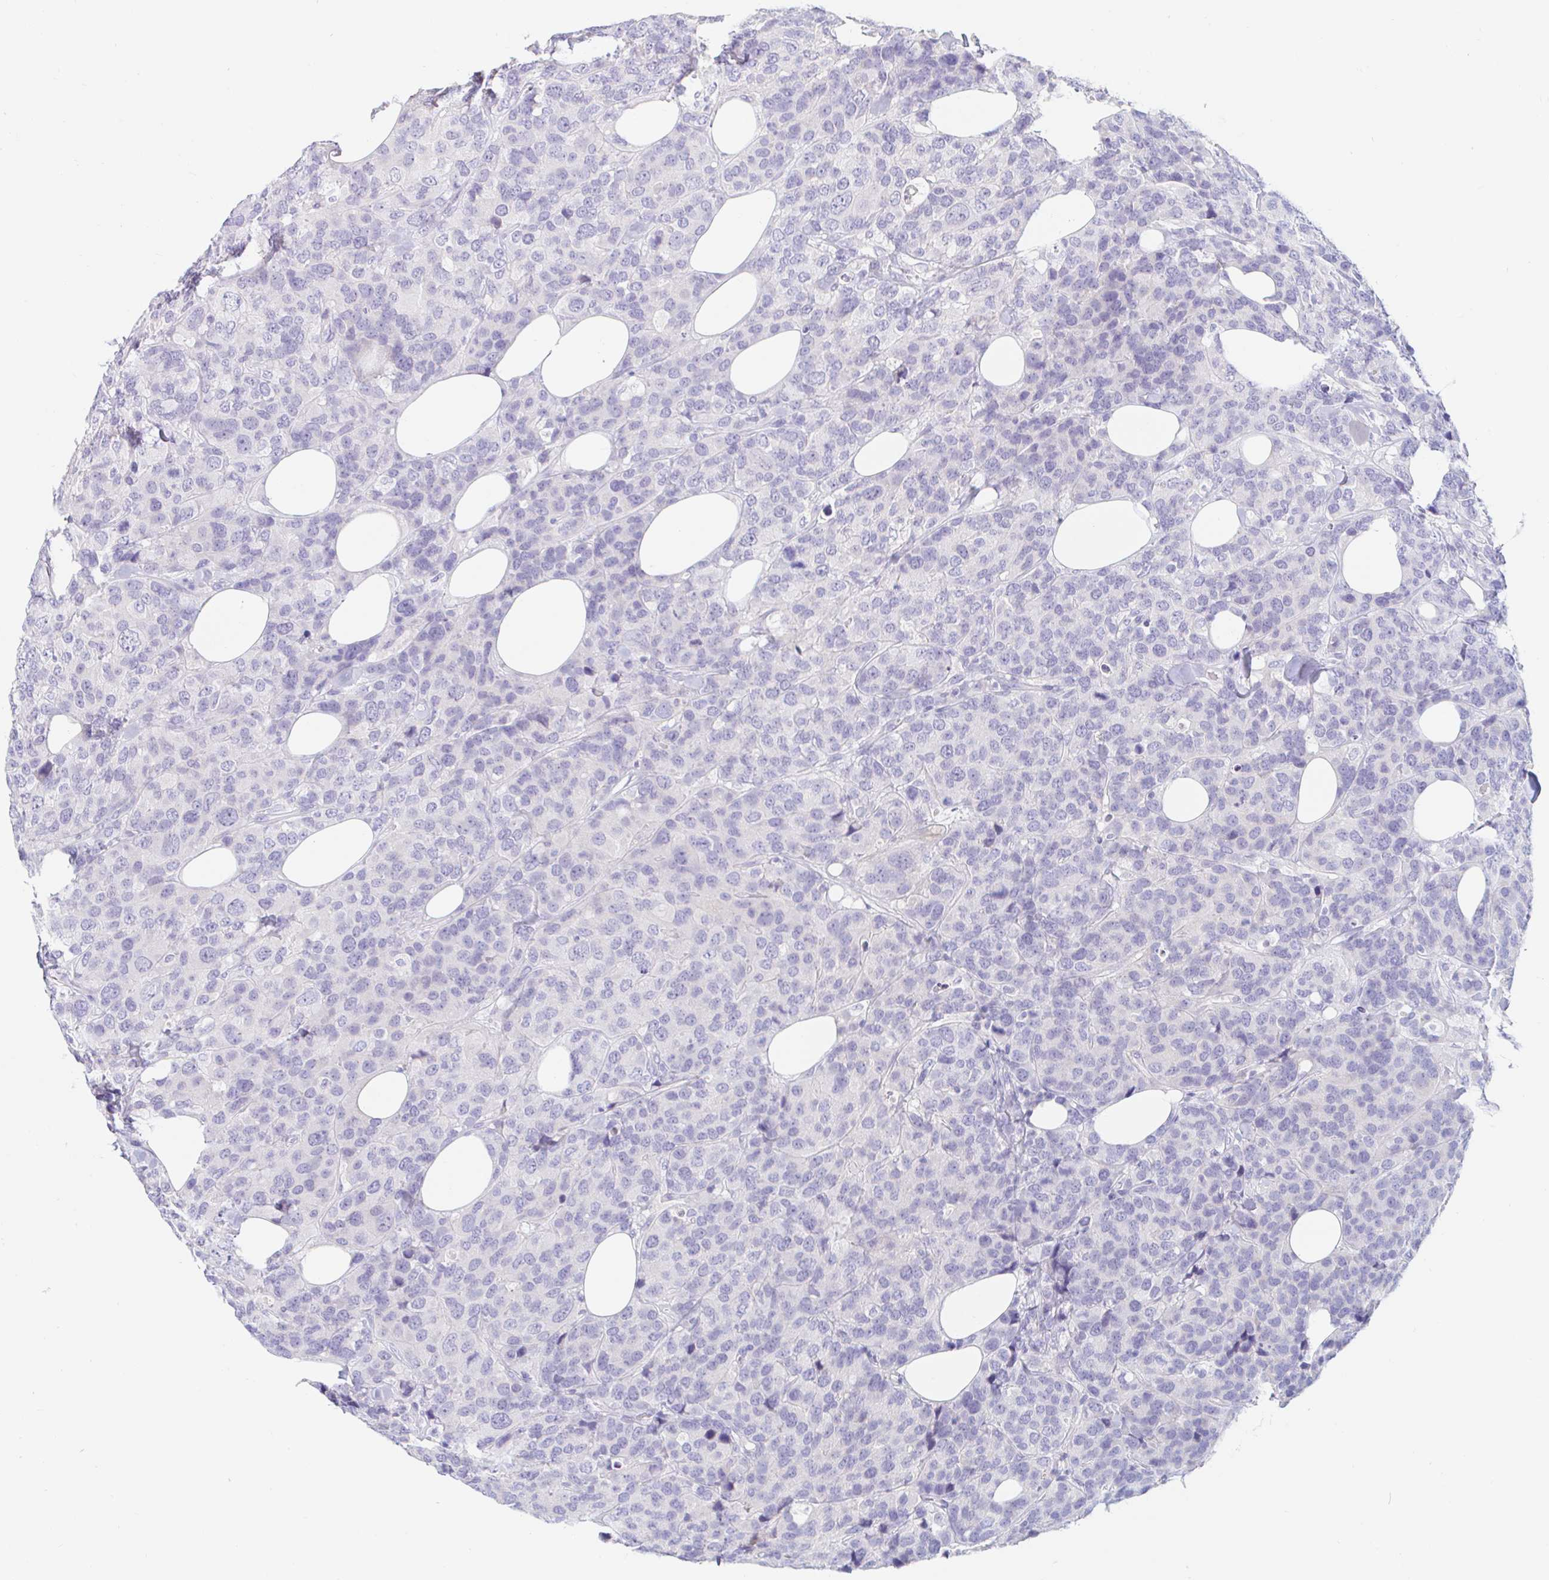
{"staining": {"intensity": "negative", "quantity": "none", "location": "none"}, "tissue": "breast cancer", "cell_type": "Tumor cells", "image_type": "cancer", "snomed": [{"axis": "morphology", "description": "Lobular carcinoma"}, {"axis": "topography", "description": "Breast"}], "caption": "The image displays no staining of tumor cells in lobular carcinoma (breast).", "gene": "TEX44", "patient": {"sex": "female", "age": 59}}